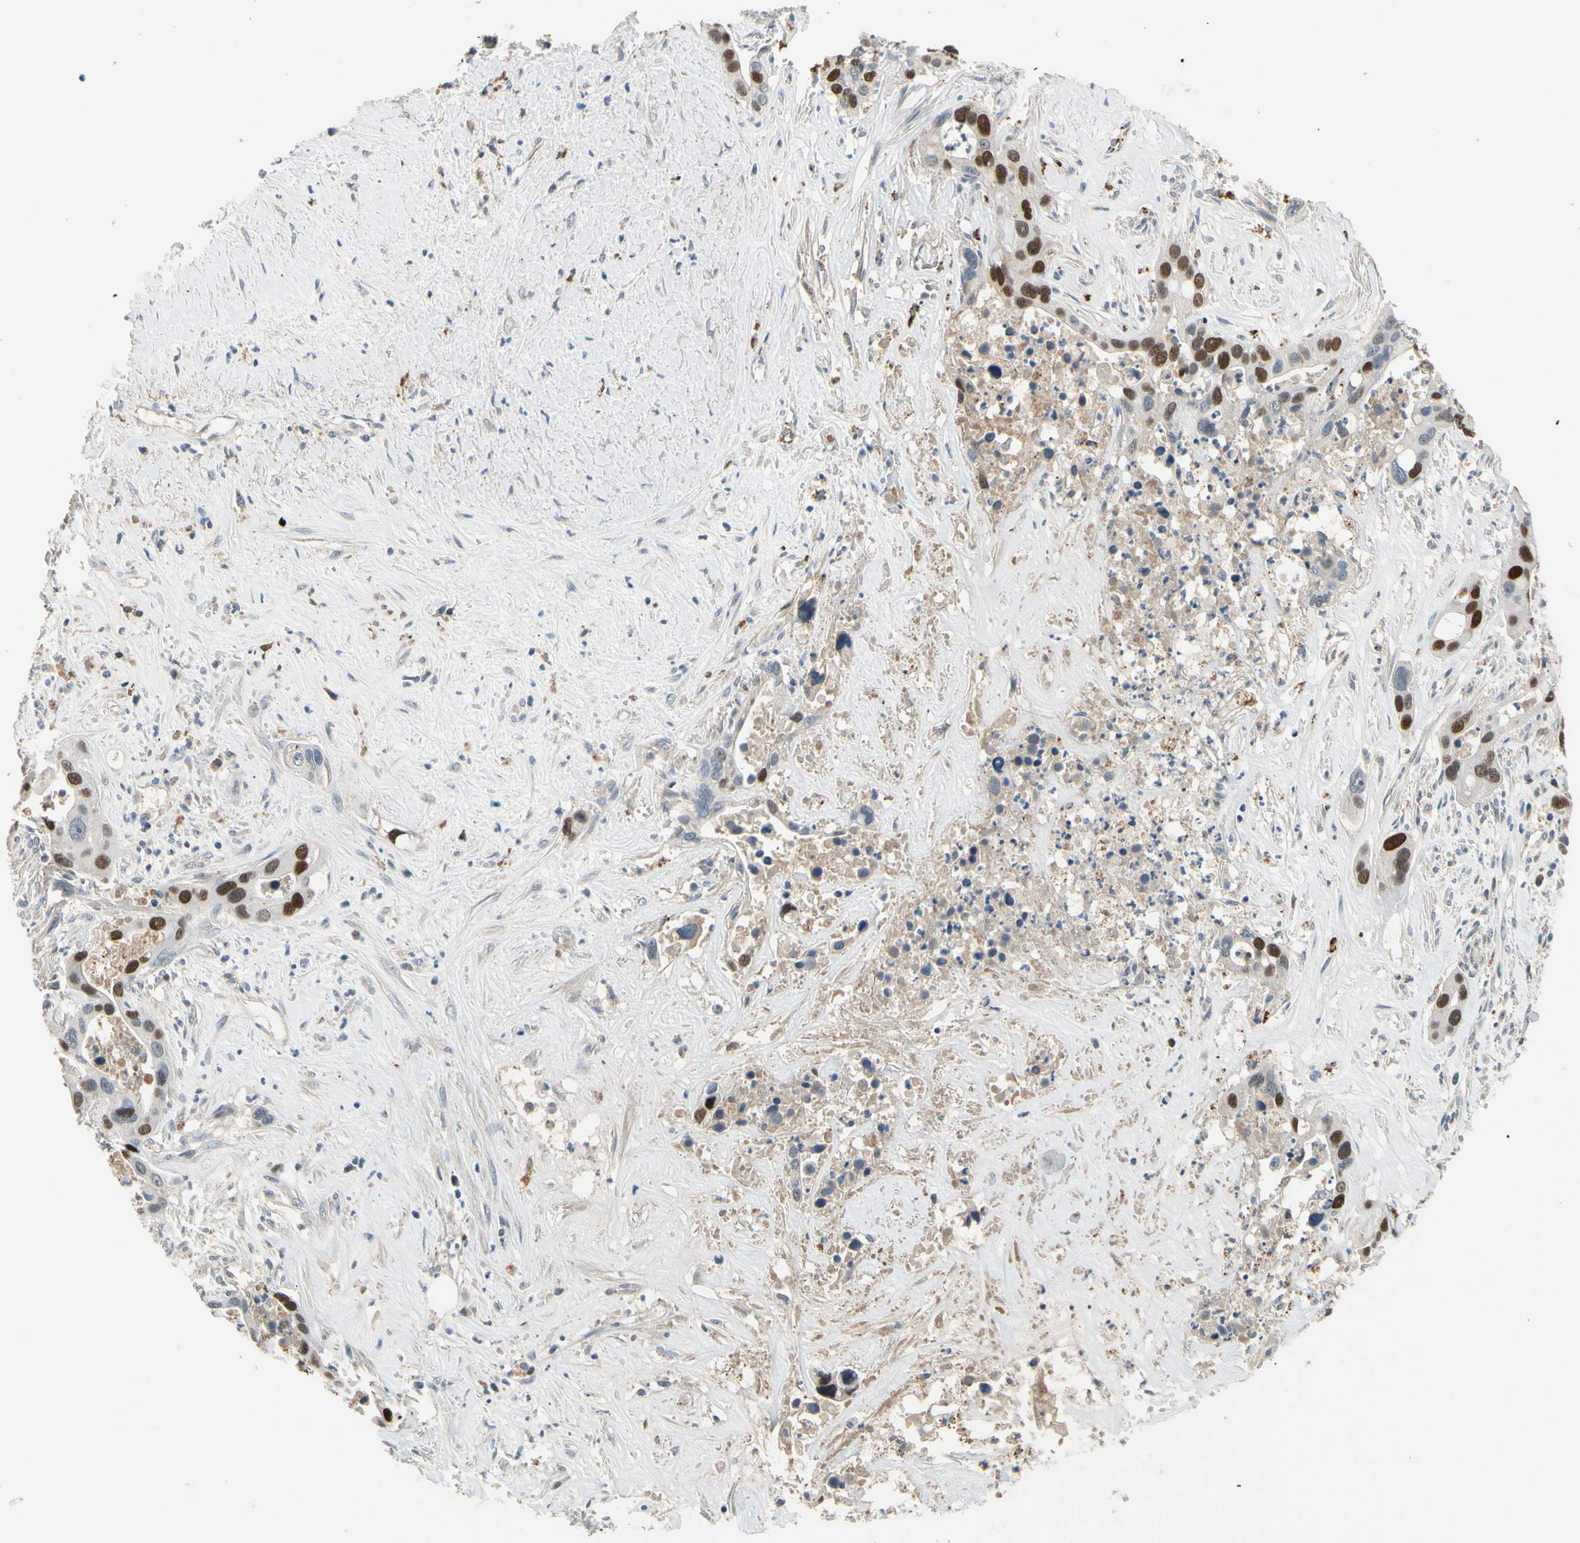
{"staining": {"intensity": "strong", "quantity": ">75%", "location": "nuclear"}, "tissue": "liver cancer", "cell_type": "Tumor cells", "image_type": "cancer", "snomed": [{"axis": "morphology", "description": "Cholangiocarcinoma"}, {"axis": "topography", "description": "Liver"}], "caption": "Immunohistochemistry (IHC) of human cholangiocarcinoma (liver) shows high levels of strong nuclear positivity in approximately >75% of tumor cells. The staining was performed using DAB (3,3'-diaminobenzidine) to visualize the protein expression in brown, while the nuclei were stained in blue with hematoxylin (Magnification: 20x).", "gene": "ZKSCAN4", "patient": {"sex": "female", "age": 65}}